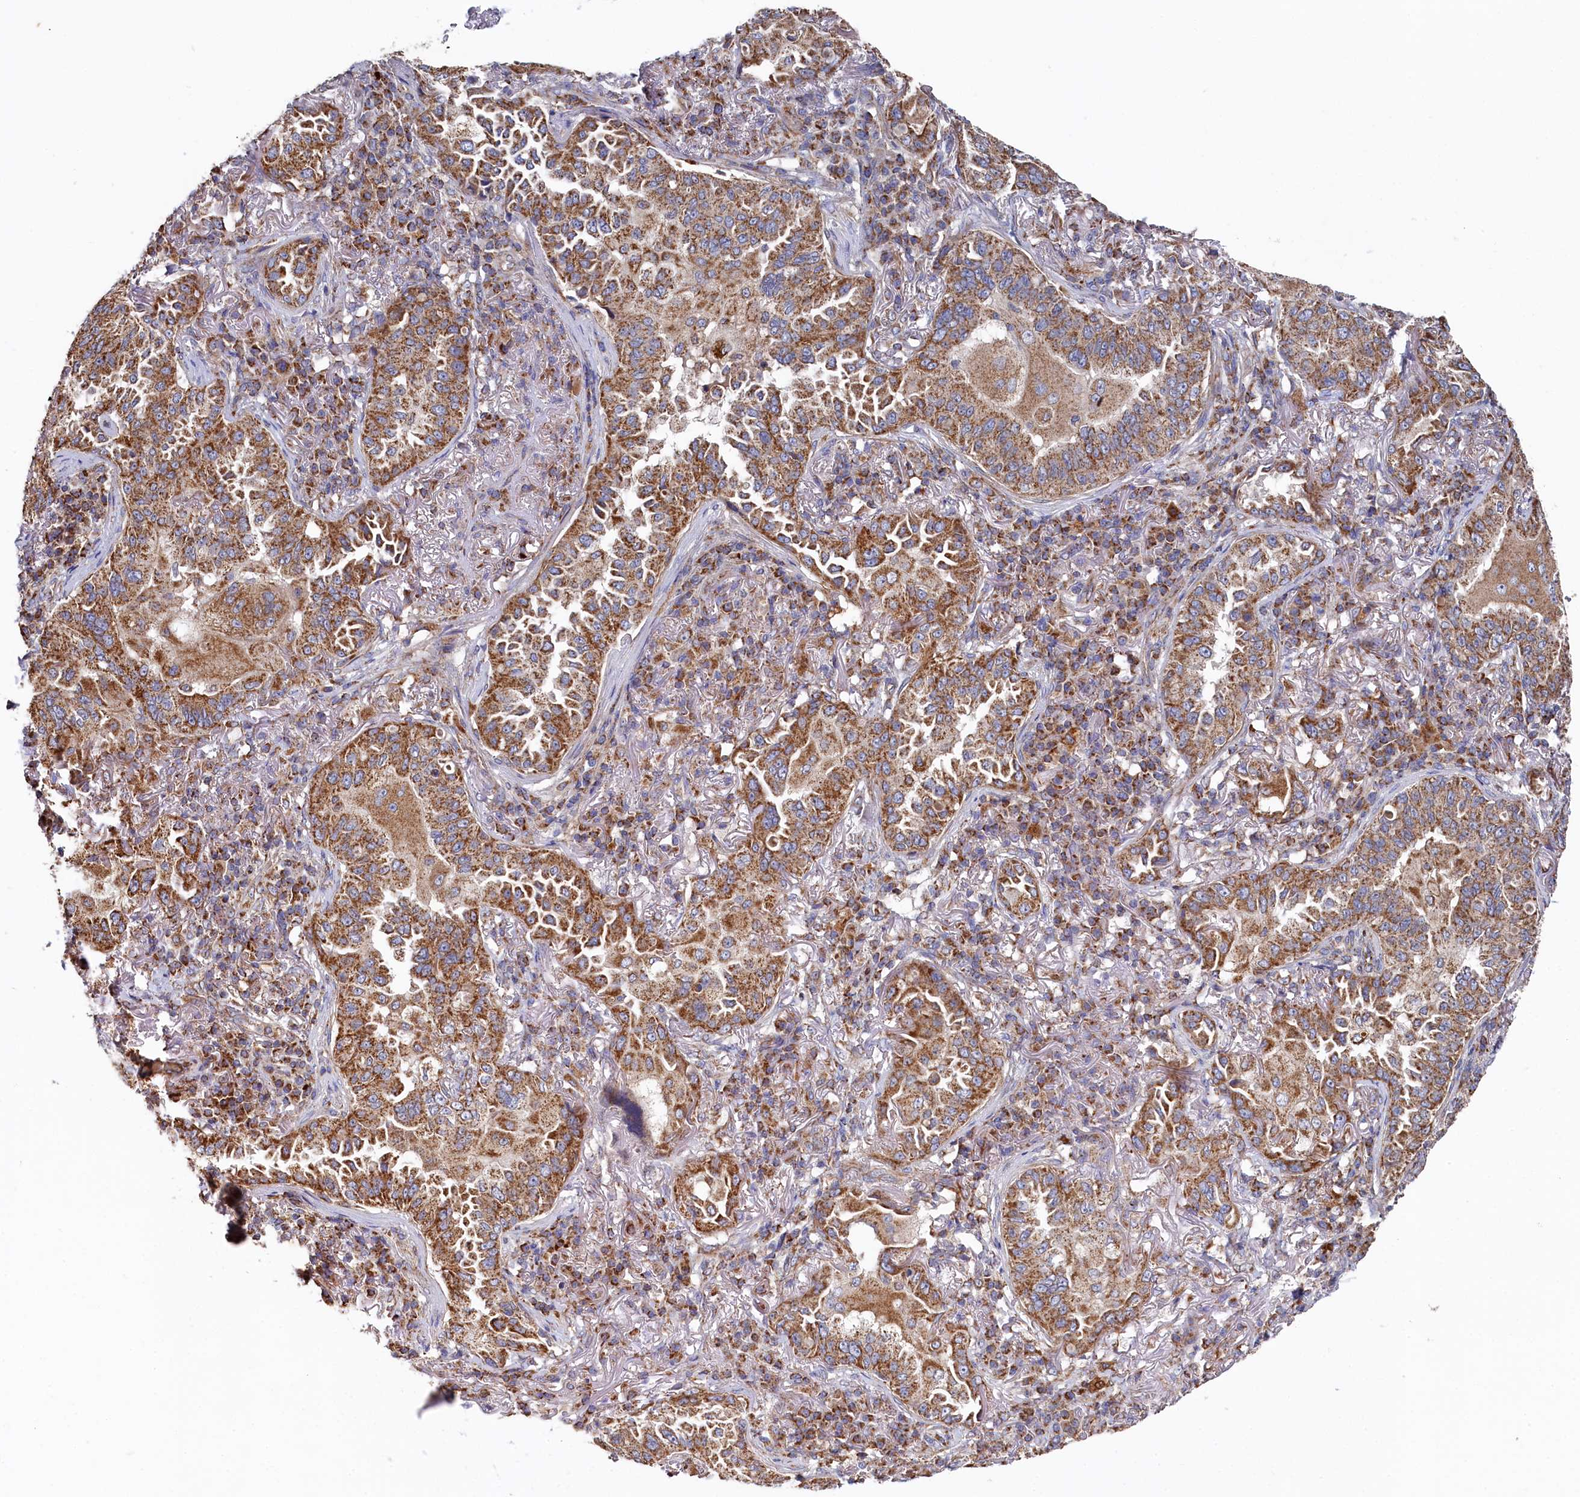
{"staining": {"intensity": "moderate", "quantity": ">75%", "location": "cytoplasmic/membranous"}, "tissue": "lung cancer", "cell_type": "Tumor cells", "image_type": "cancer", "snomed": [{"axis": "morphology", "description": "Adenocarcinoma, NOS"}, {"axis": "topography", "description": "Lung"}], "caption": "There is medium levels of moderate cytoplasmic/membranous staining in tumor cells of lung cancer, as demonstrated by immunohistochemical staining (brown color).", "gene": "HAUS2", "patient": {"sex": "female", "age": 69}}